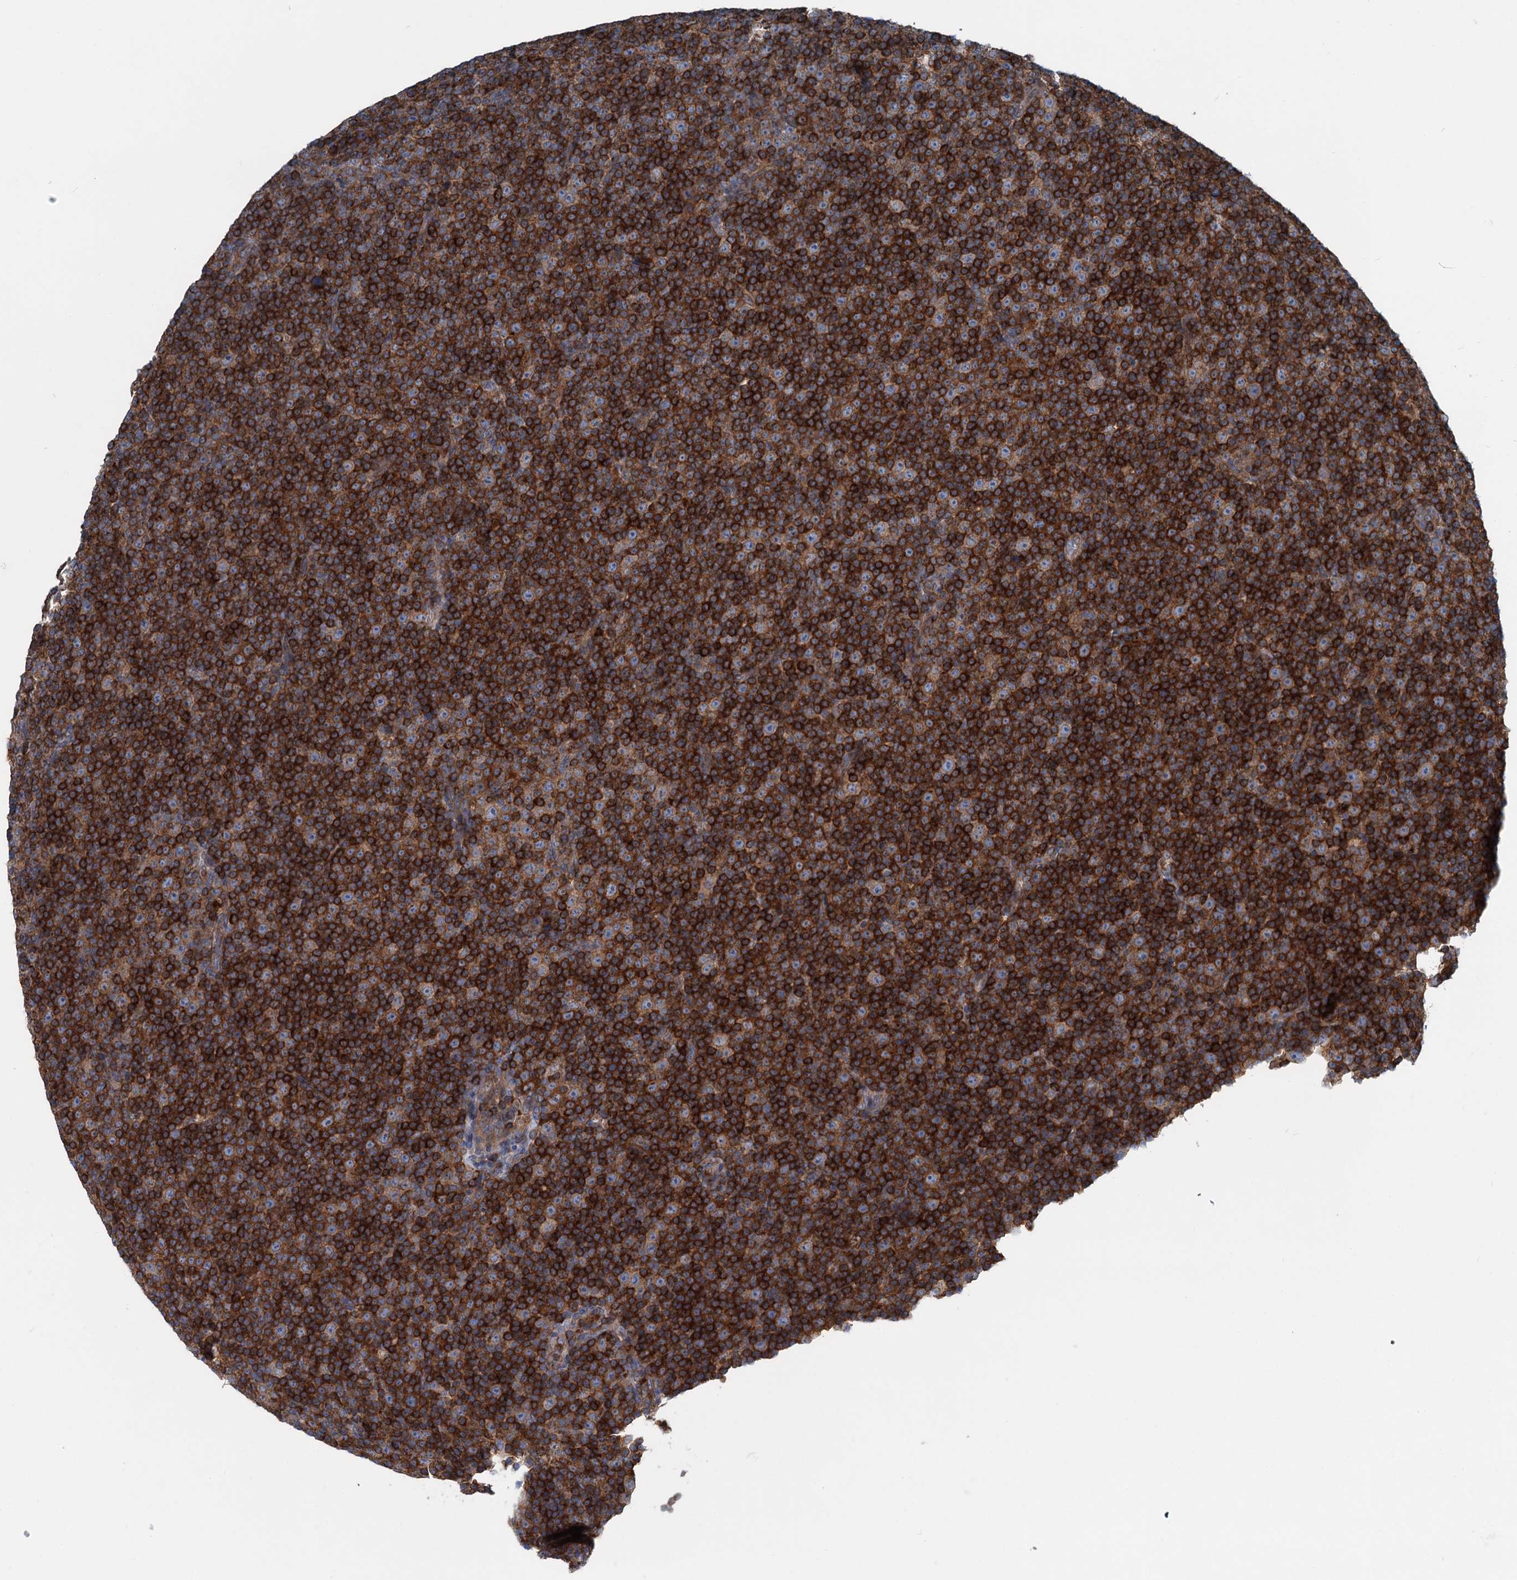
{"staining": {"intensity": "strong", "quantity": ">75%", "location": "cytoplasmic/membranous"}, "tissue": "lymphoma", "cell_type": "Tumor cells", "image_type": "cancer", "snomed": [{"axis": "morphology", "description": "Malignant lymphoma, non-Hodgkin's type, Low grade"}, {"axis": "topography", "description": "Lymph node"}], "caption": "The immunohistochemical stain shows strong cytoplasmic/membranous positivity in tumor cells of malignant lymphoma, non-Hodgkin's type (low-grade) tissue.", "gene": "CALCOCO1", "patient": {"sex": "female", "age": 67}}